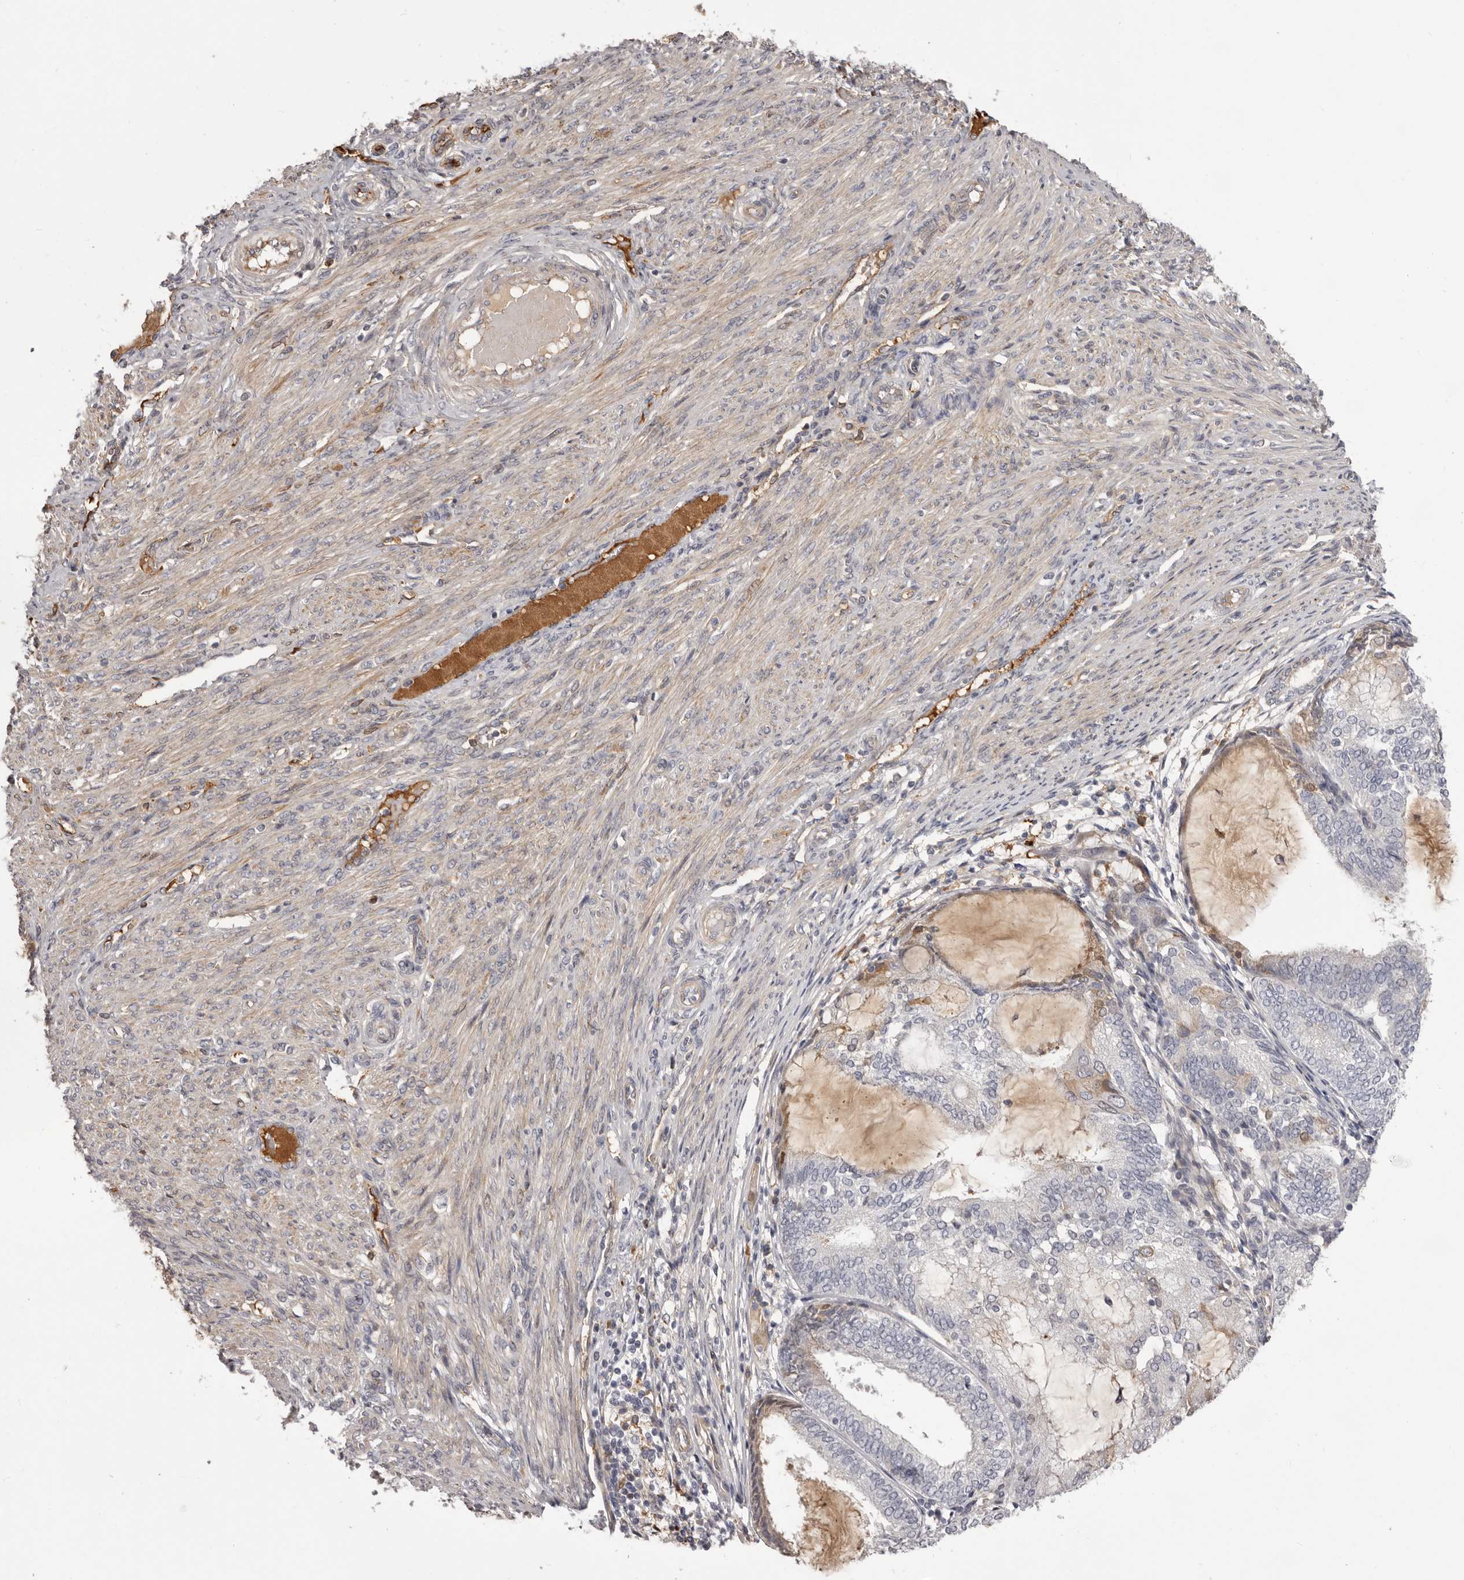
{"staining": {"intensity": "moderate", "quantity": "<25%", "location": "cytoplasmic/membranous"}, "tissue": "endometrial cancer", "cell_type": "Tumor cells", "image_type": "cancer", "snomed": [{"axis": "morphology", "description": "Adenocarcinoma, NOS"}, {"axis": "topography", "description": "Endometrium"}], "caption": "Human endometrial cancer (adenocarcinoma) stained for a protein (brown) demonstrates moderate cytoplasmic/membranous positive staining in approximately <25% of tumor cells.", "gene": "OTUD3", "patient": {"sex": "female", "age": 81}}